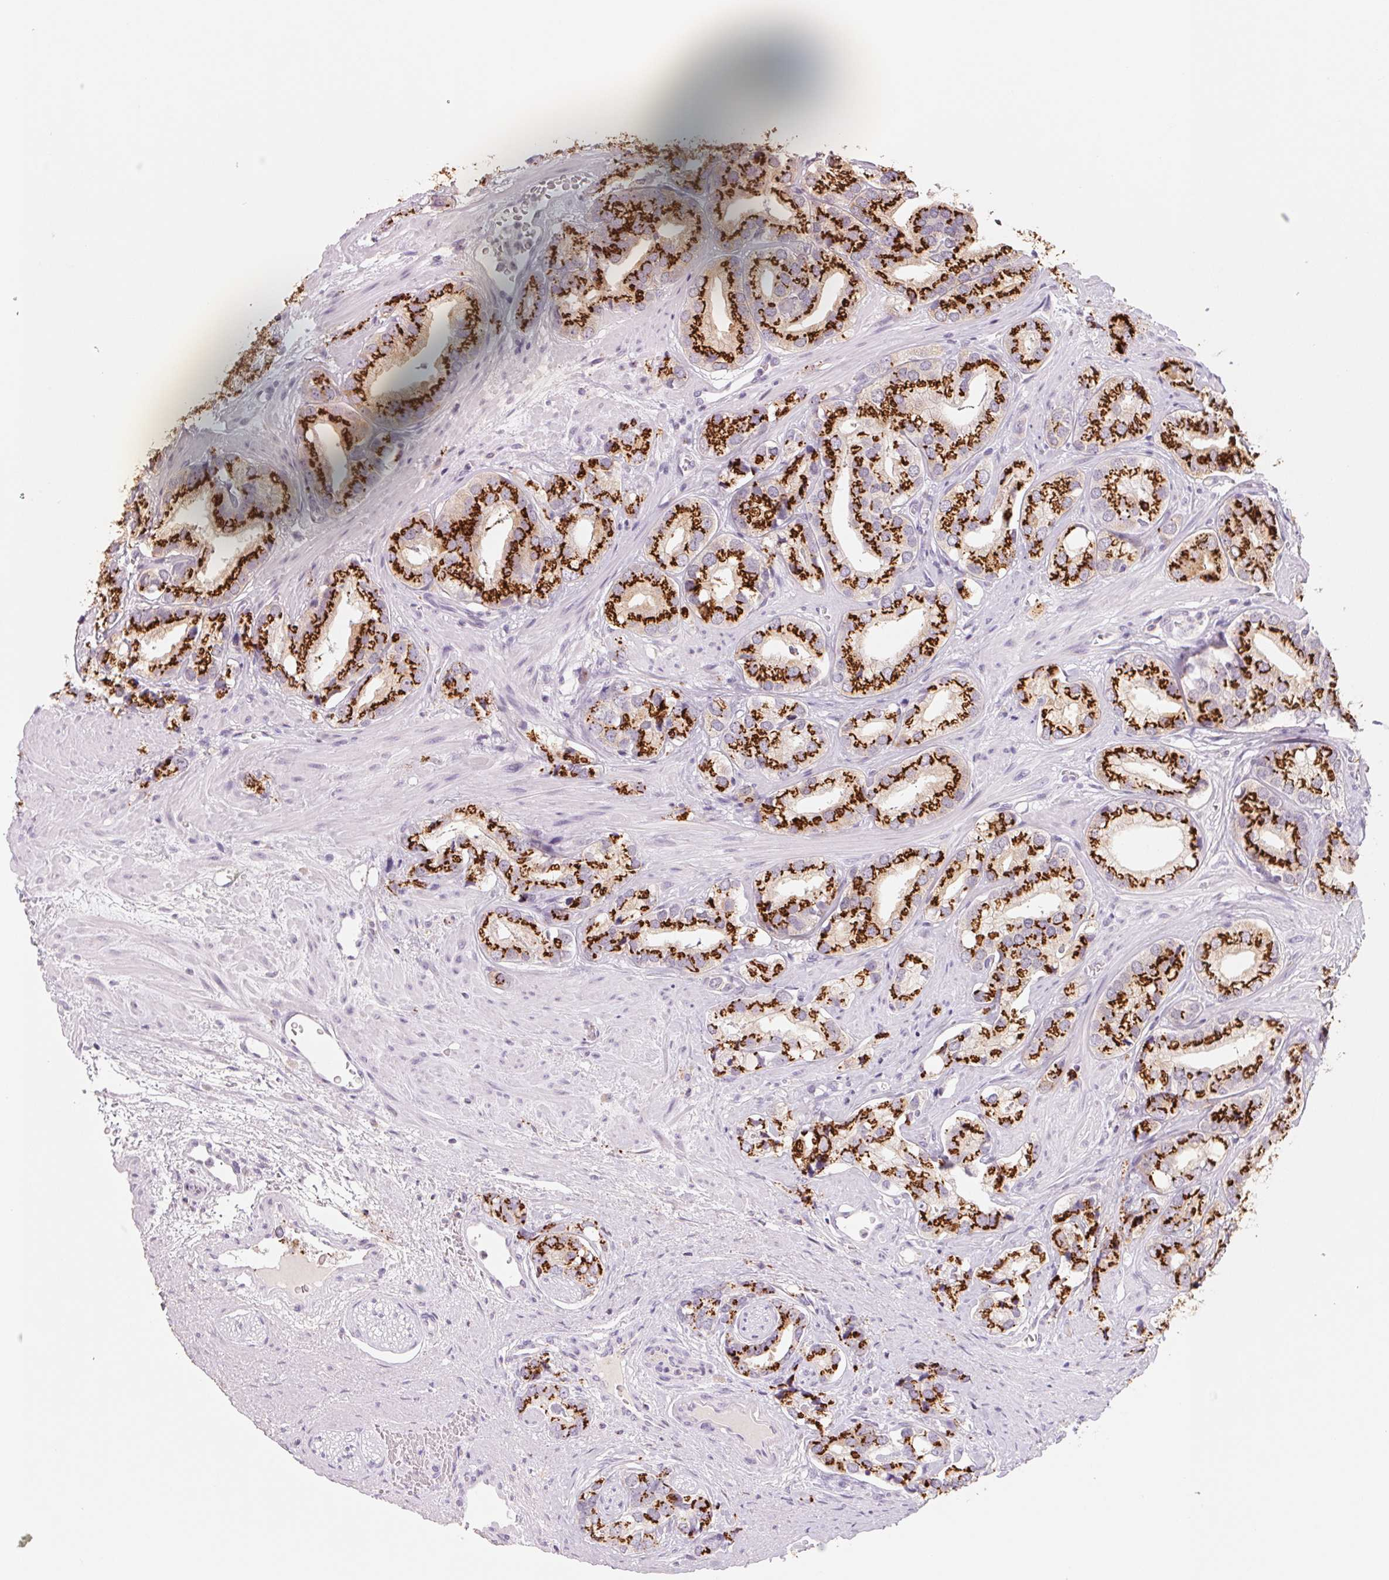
{"staining": {"intensity": "strong", "quantity": ">75%", "location": "cytoplasmic/membranous"}, "tissue": "prostate cancer", "cell_type": "Tumor cells", "image_type": "cancer", "snomed": [{"axis": "morphology", "description": "Adenocarcinoma, High grade"}, {"axis": "topography", "description": "Prostate"}], "caption": "The image shows staining of prostate cancer, revealing strong cytoplasmic/membranous protein staining (brown color) within tumor cells.", "gene": "GALNT7", "patient": {"sex": "male", "age": 58}}